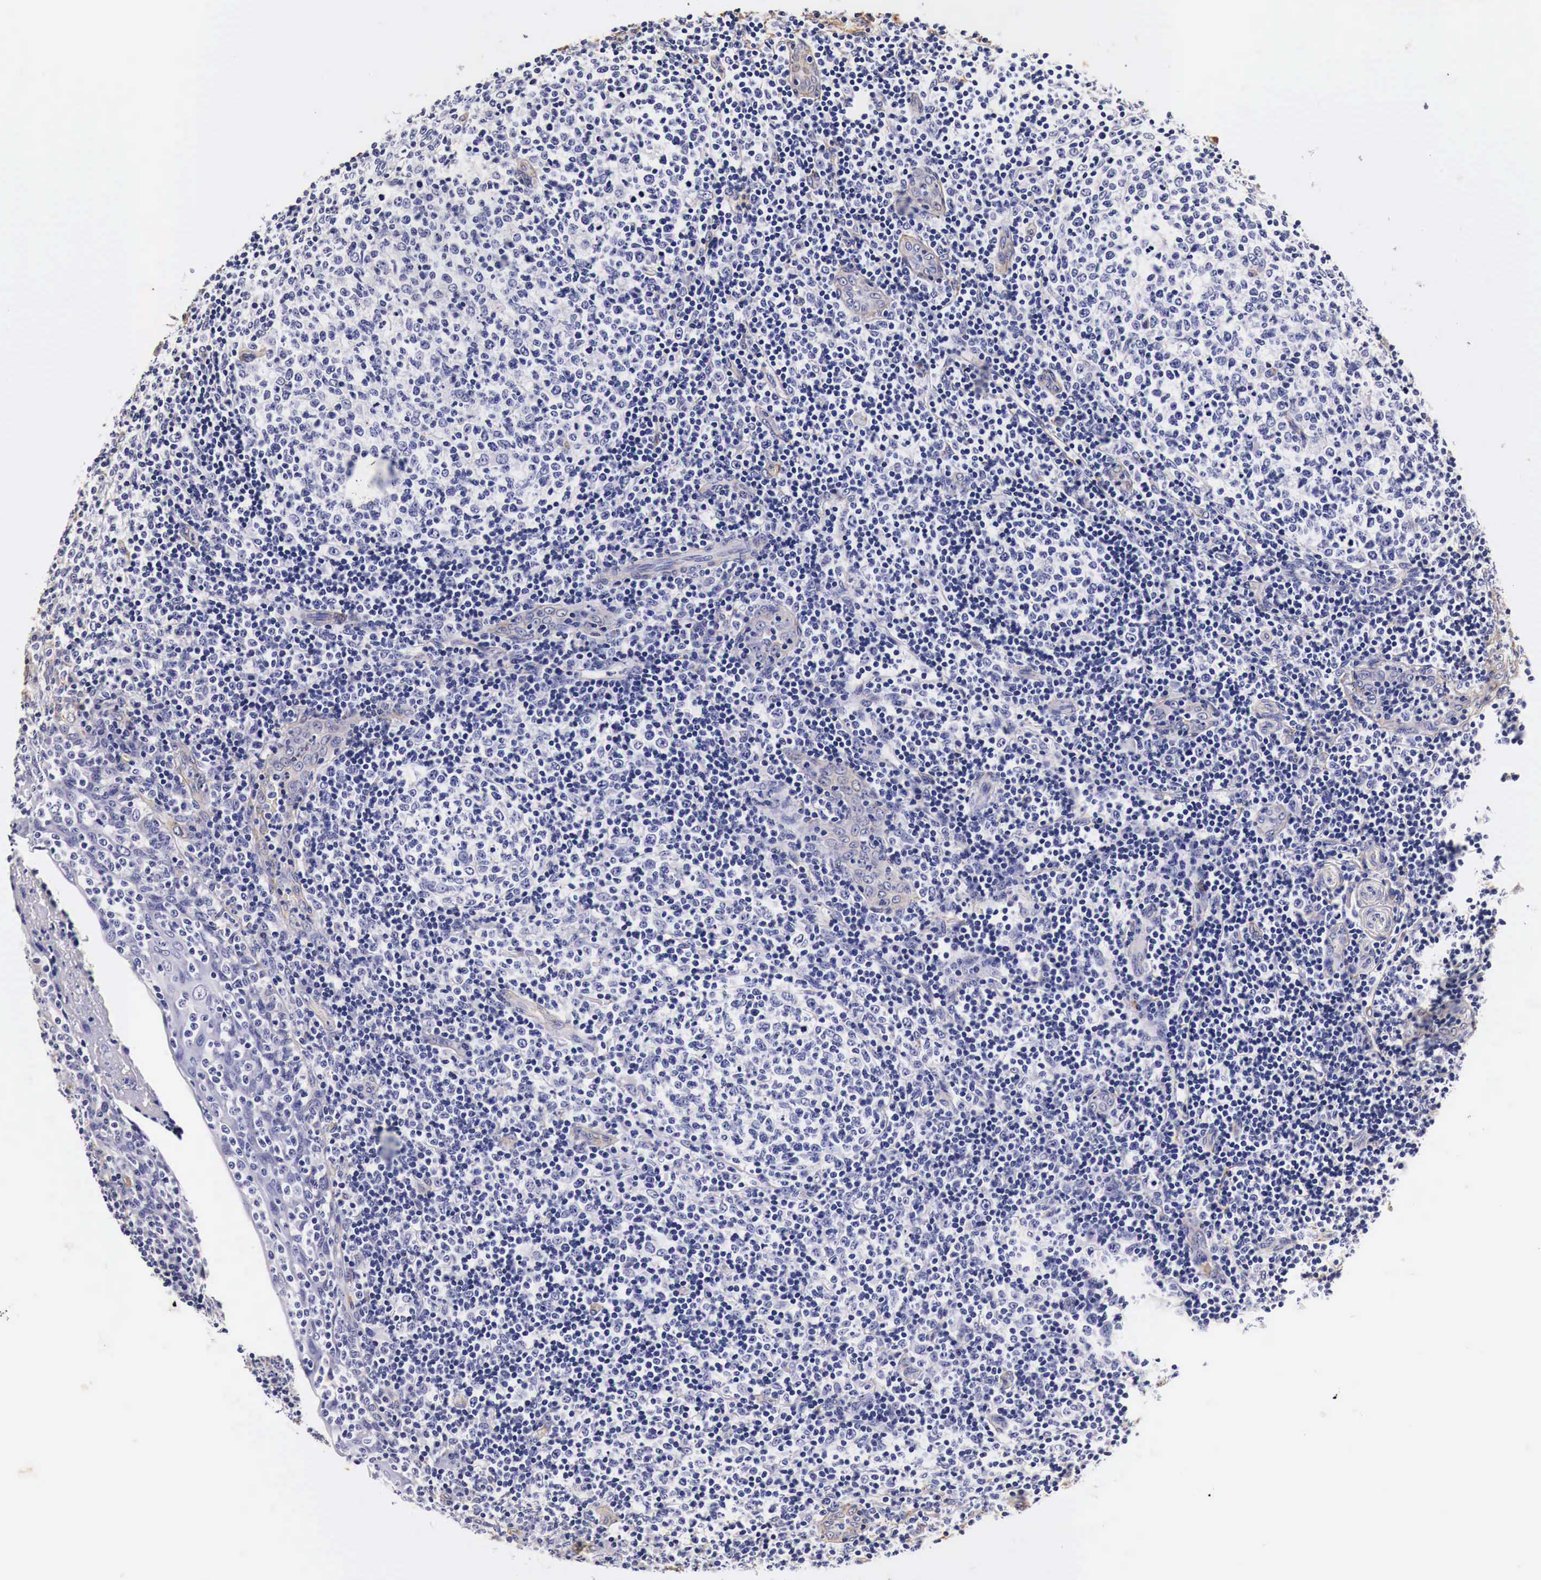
{"staining": {"intensity": "negative", "quantity": "none", "location": "none"}, "tissue": "tonsil", "cell_type": "Germinal center cells", "image_type": "normal", "snomed": [{"axis": "morphology", "description": "Normal tissue, NOS"}, {"axis": "topography", "description": "Tonsil"}], "caption": "The histopathology image exhibits no significant staining in germinal center cells of tonsil. (DAB (3,3'-diaminobenzidine) IHC, high magnification).", "gene": "LAMB2", "patient": {"sex": "female", "age": 3}}